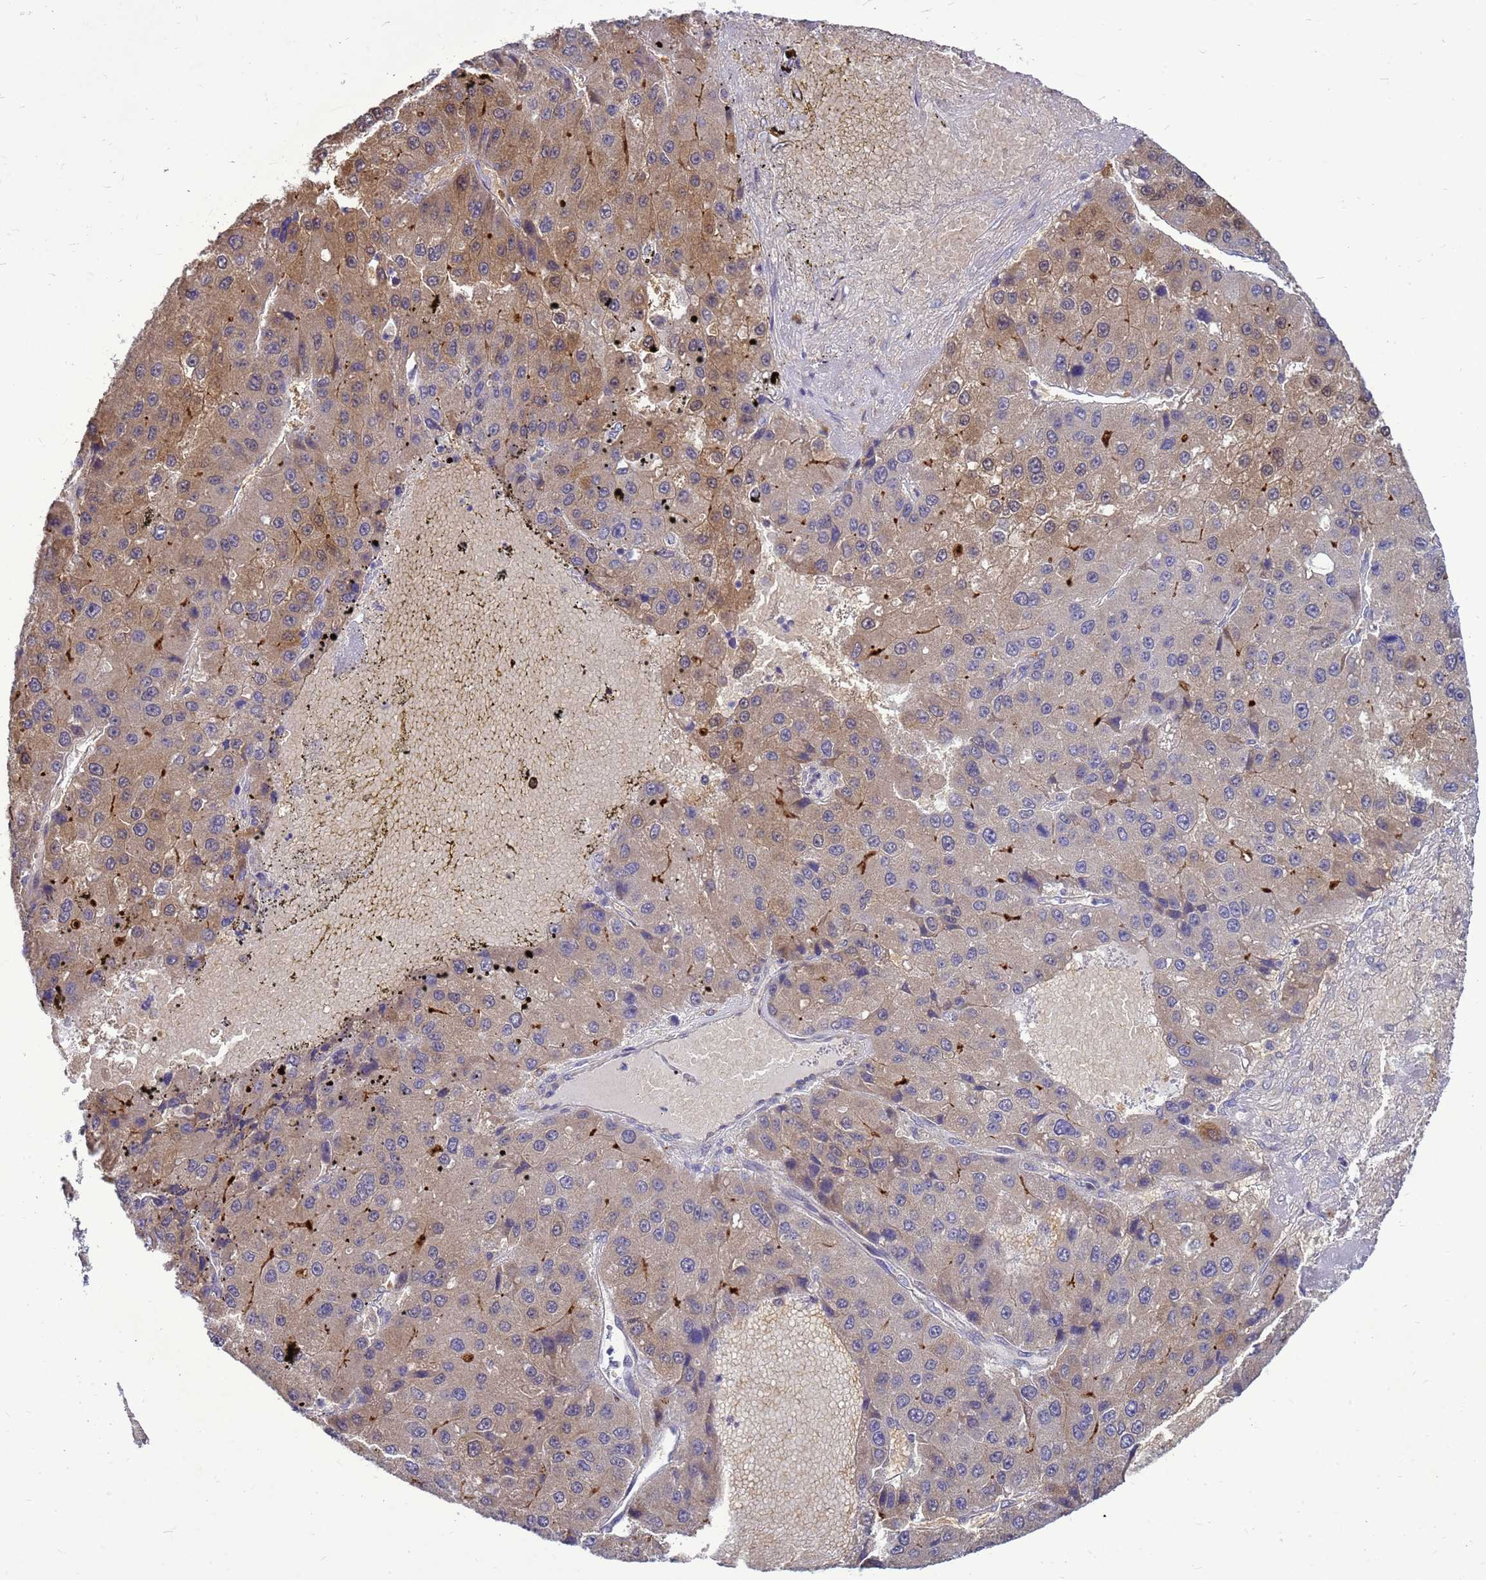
{"staining": {"intensity": "moderate", "quantity": "25%-75%", "location": "cytoplasmic/membranous,nuclear"}, "tissue": "liver cancer", "cell_type": "Tumor cells", "image_type": "cancer", "snomed": [{"axis": "morphology", "description": "Carcinoma, Hepatocellular, NOS"}, {"axis": "topography", "description": "Liver"}], "caption": "Tumor cells exhibit moderate cytoplasmic/membranous and nuclear expression in approximately 25%-75% of cells in liver cancer (hepatocellular carcinoma).", "gene": "EIF4EBP3", "patient": {"sex": "female", "age": 73}}